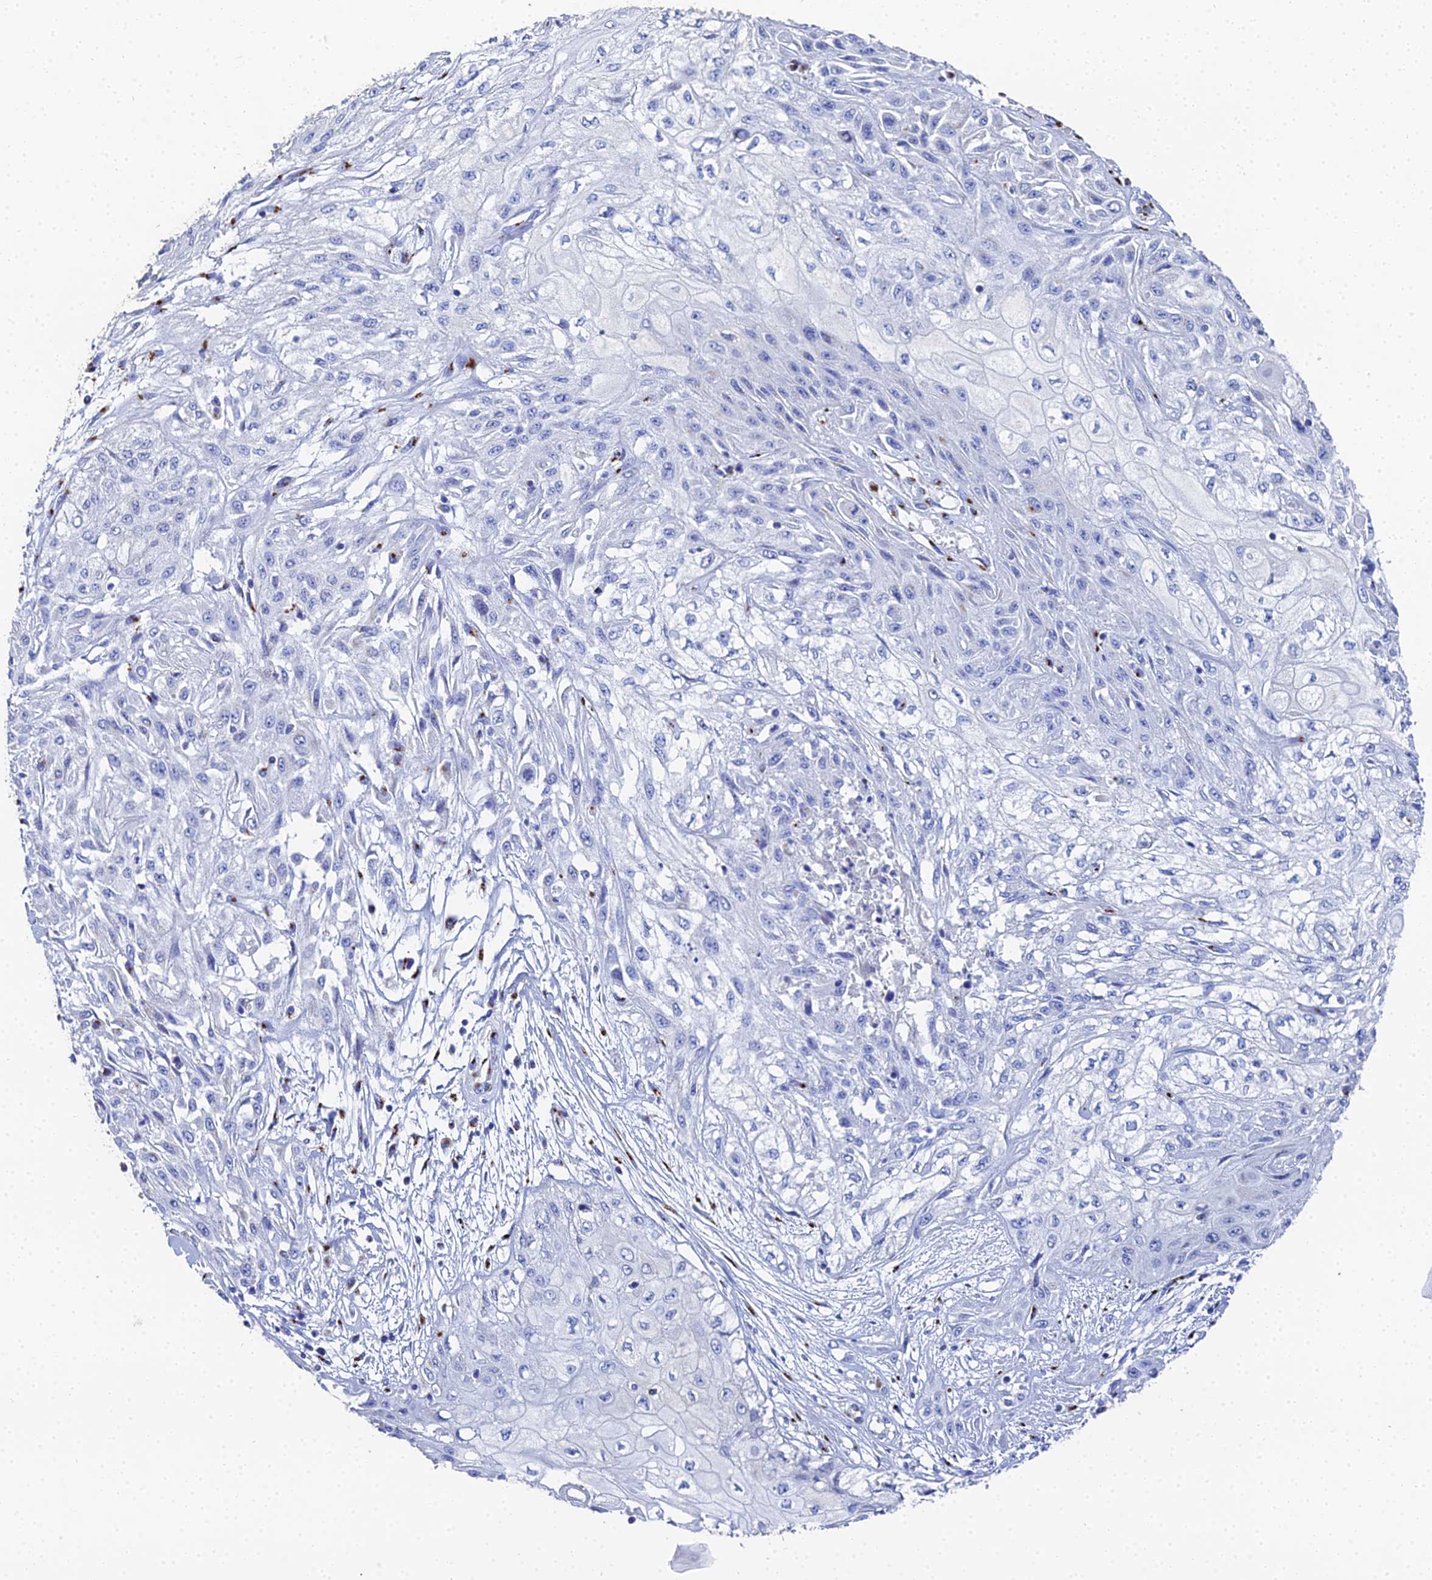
{"staining": {"intensity": "negative", "quantity": "none", "location": "none"}, "tissue": "skin cancer", "cell_type": "Tumor cells", "image_type": "cancer", "snomed": [{"axis": "morphology", "description": "Squamous cell carcinoma, NOS"}, {"axis": "morphology", "description": "Squamous cell carcinoma, metastatic, NOS"}, {"axis": "topography", "description": "Skin"}, {"axis": "topography", "description": "Lymph node"}], "caption": "There is no significant staining in tumor cells of metastatic squamous cell carcinoma (skin).", "gene": "ENSG00000268674", "patient": {"sex": "male", "age": 75}}